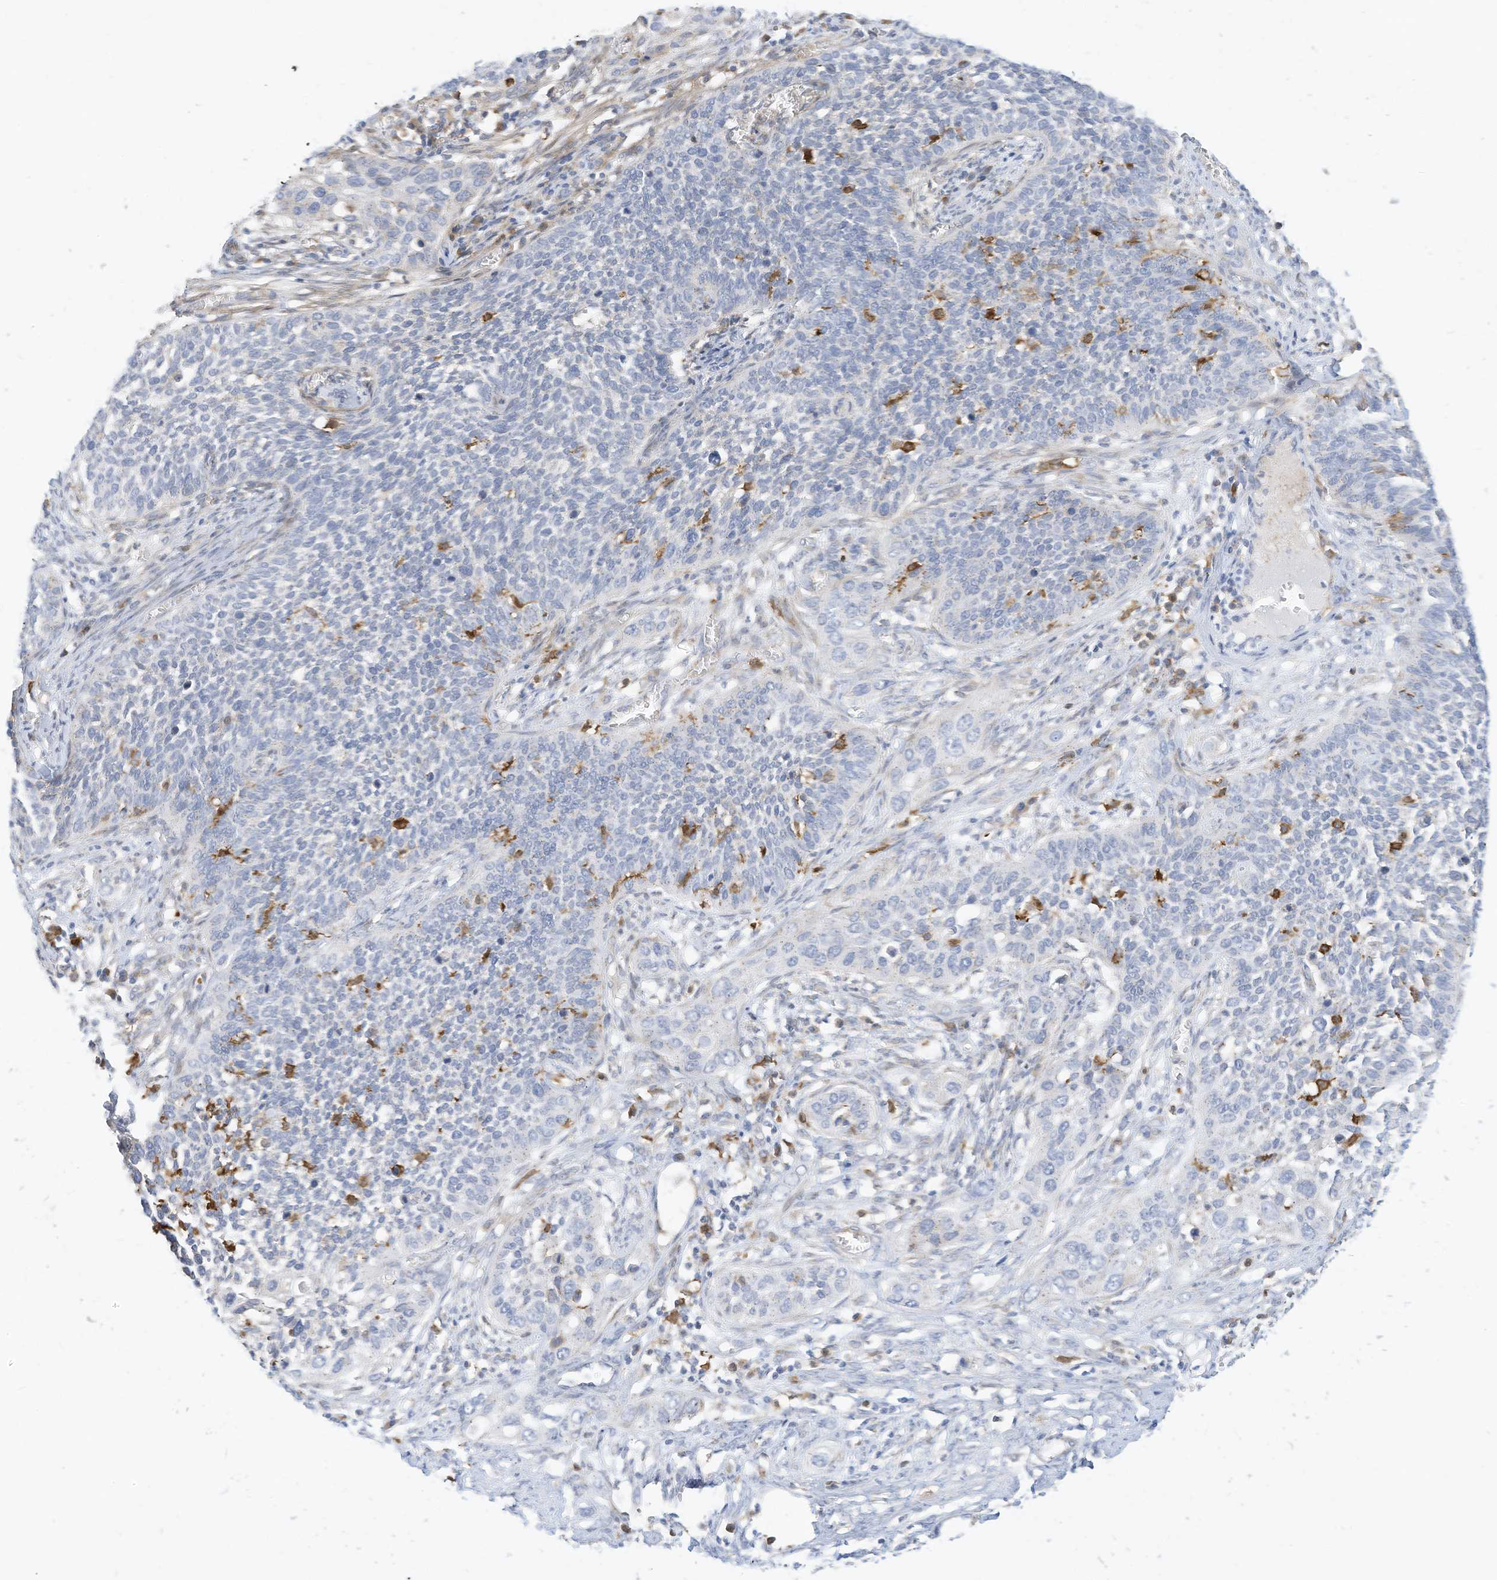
{"staining": {"intensity": "negative", "quantity": "none", "location": "none"}, "tissue": "cervical cancer", "cell_type": "Tumor cells", "image_type": "cancer", "snomed": [{"axis": "morphology", "description": "Squamous cell carcinoma, NOS"}, {"axis": "topography", "description": "Cervix"}], "caption": "This is a histopathology image of IHC staining of cervical cancer, which shows no positivity in tumor cells. Nuclei are stained in blue.", "gene": "ATP13A1", "patient": {"sex": "female", "age": 34}}